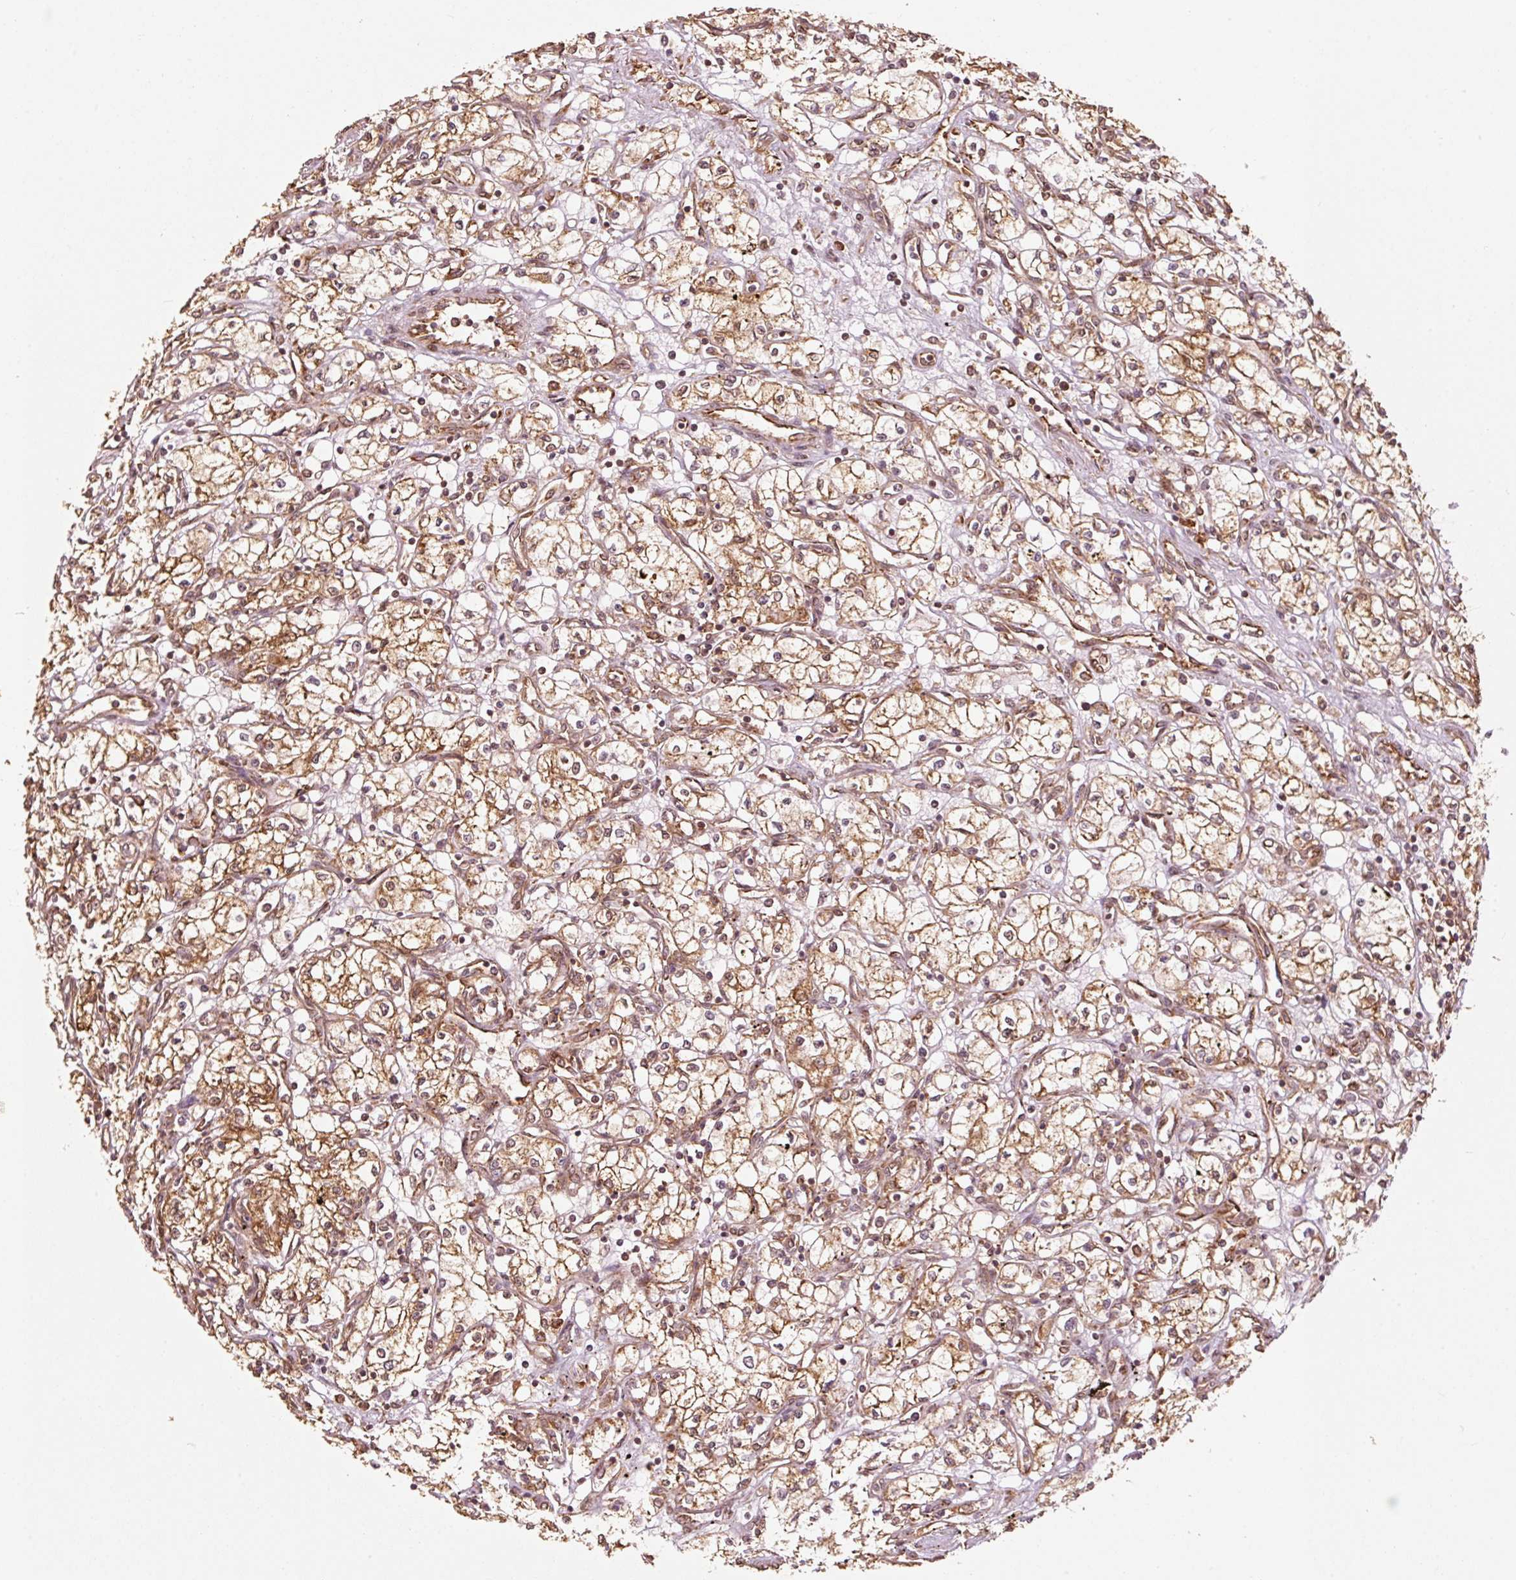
{"staining": {"intensity": "moderate", "quantity": ">75%", "location": "cytoplasmic/membranous"}, "tissue": "renal cancer", "cell_type": "Tumor cells", "image_type": "cancer", "snomed": [{"axis": "morphology", "description": "Adenocarcinoma, NOS"}, {"axis": "topography", "description": "Kidney"}], "caption": "Approximately >75% of tumor cells in renal cancer (adenocarcinoma) display moderate cytoplasmic/membranous protein staining as visualized by brown immunohistochemical staining.", "gene": "MRPL16", "patient": {"sex": "male", "age": 59}}